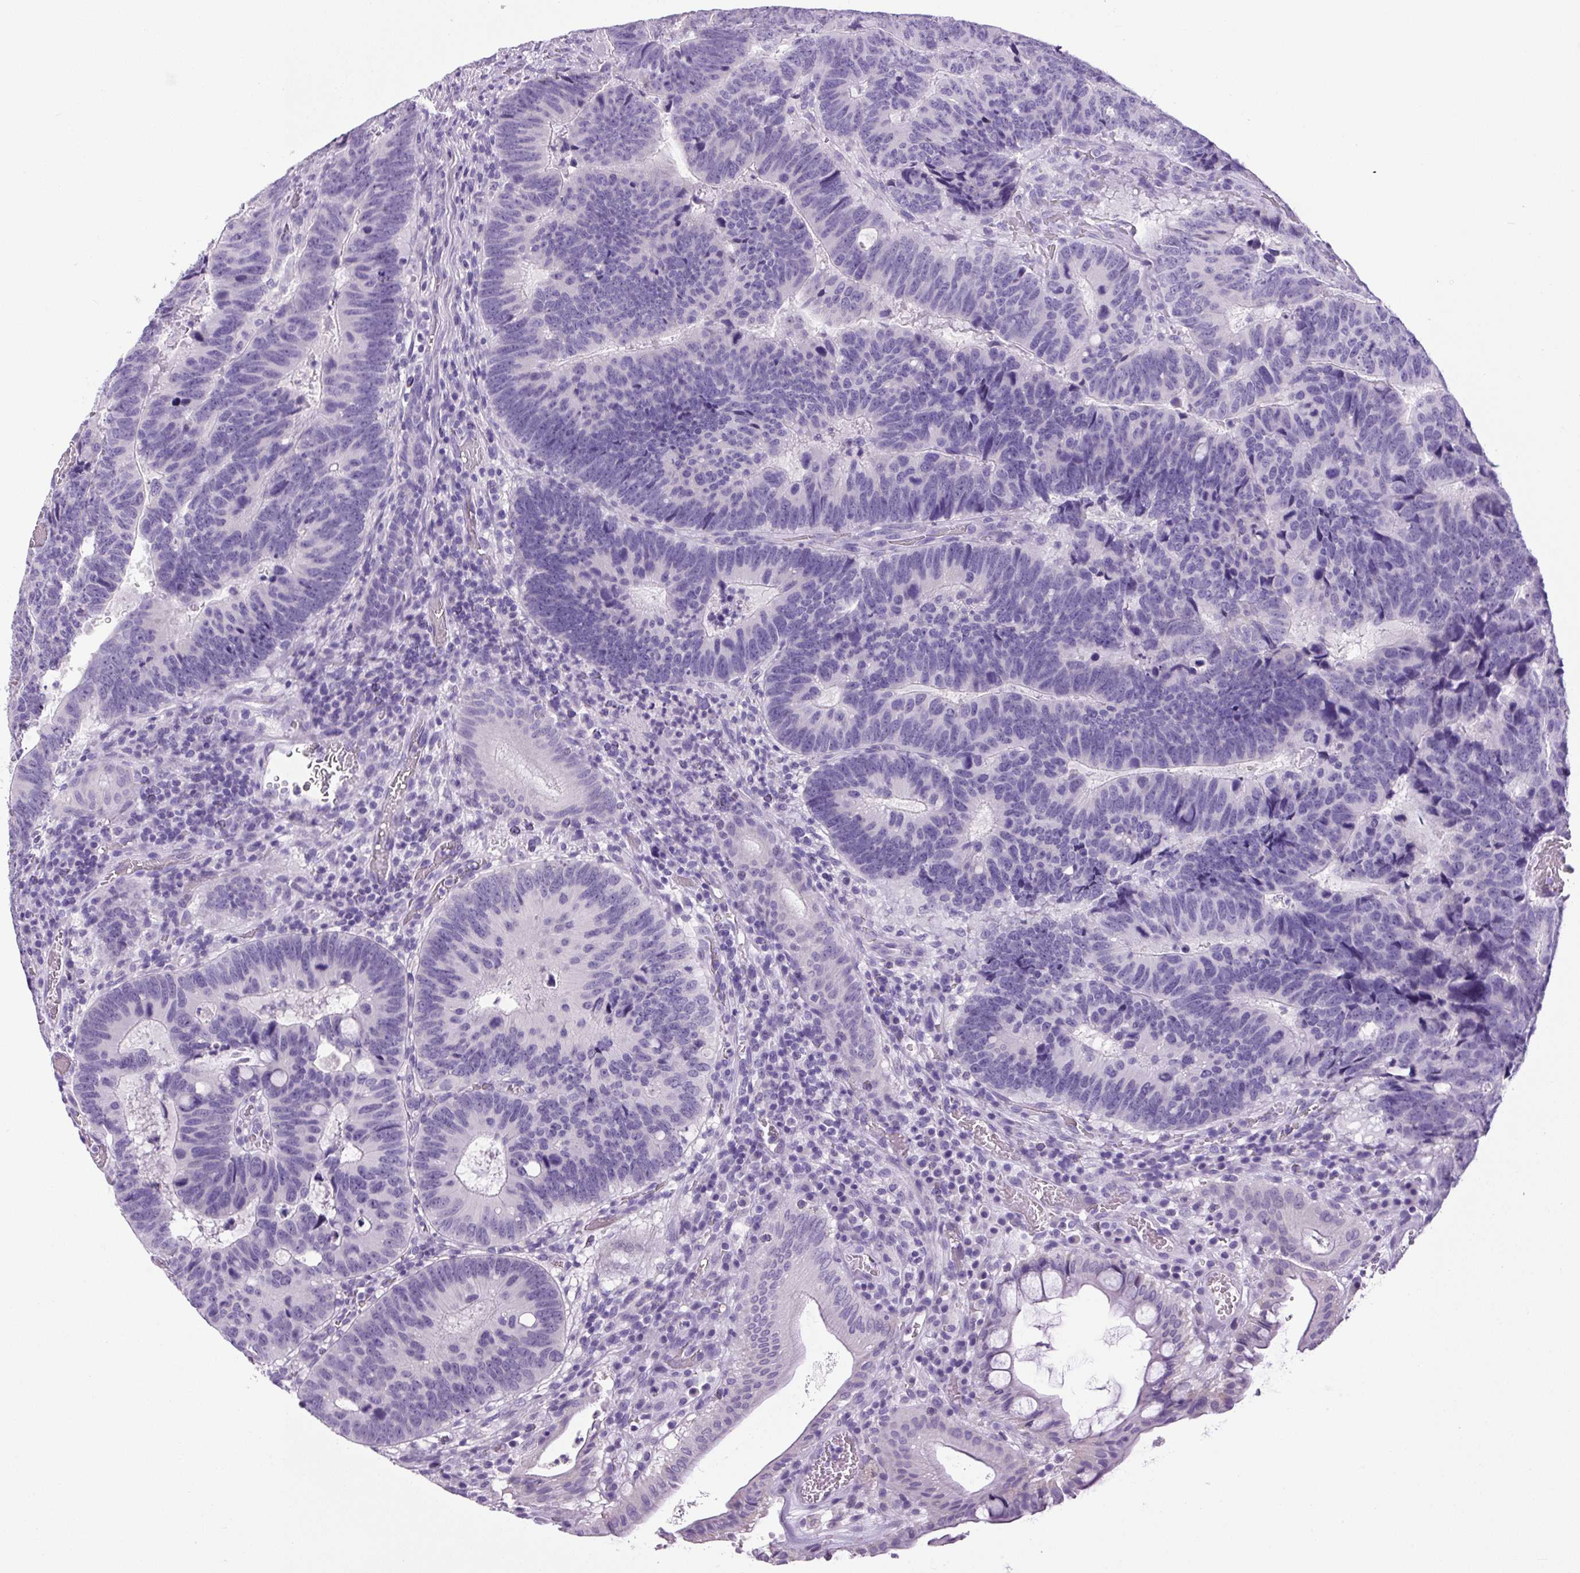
{"staining": {"intensity": "negative", "quantity": "none", "location": "none"}, "tissue": "colorectal cancer", "cell_type": "Tumor cells", "image_type": "cancer", "snomed": [{"axis": "morphology", "description": "Adenocarcinoma, NOS"}, {"axis": "topography", "description": "Colon"}], "caption": "Adenocarcinoma (colorectal) stained for a protein using IHC exhibits no expression tumor cells.", "gene": "CHGA", "patient": {"sex": "male", "age": 62}}